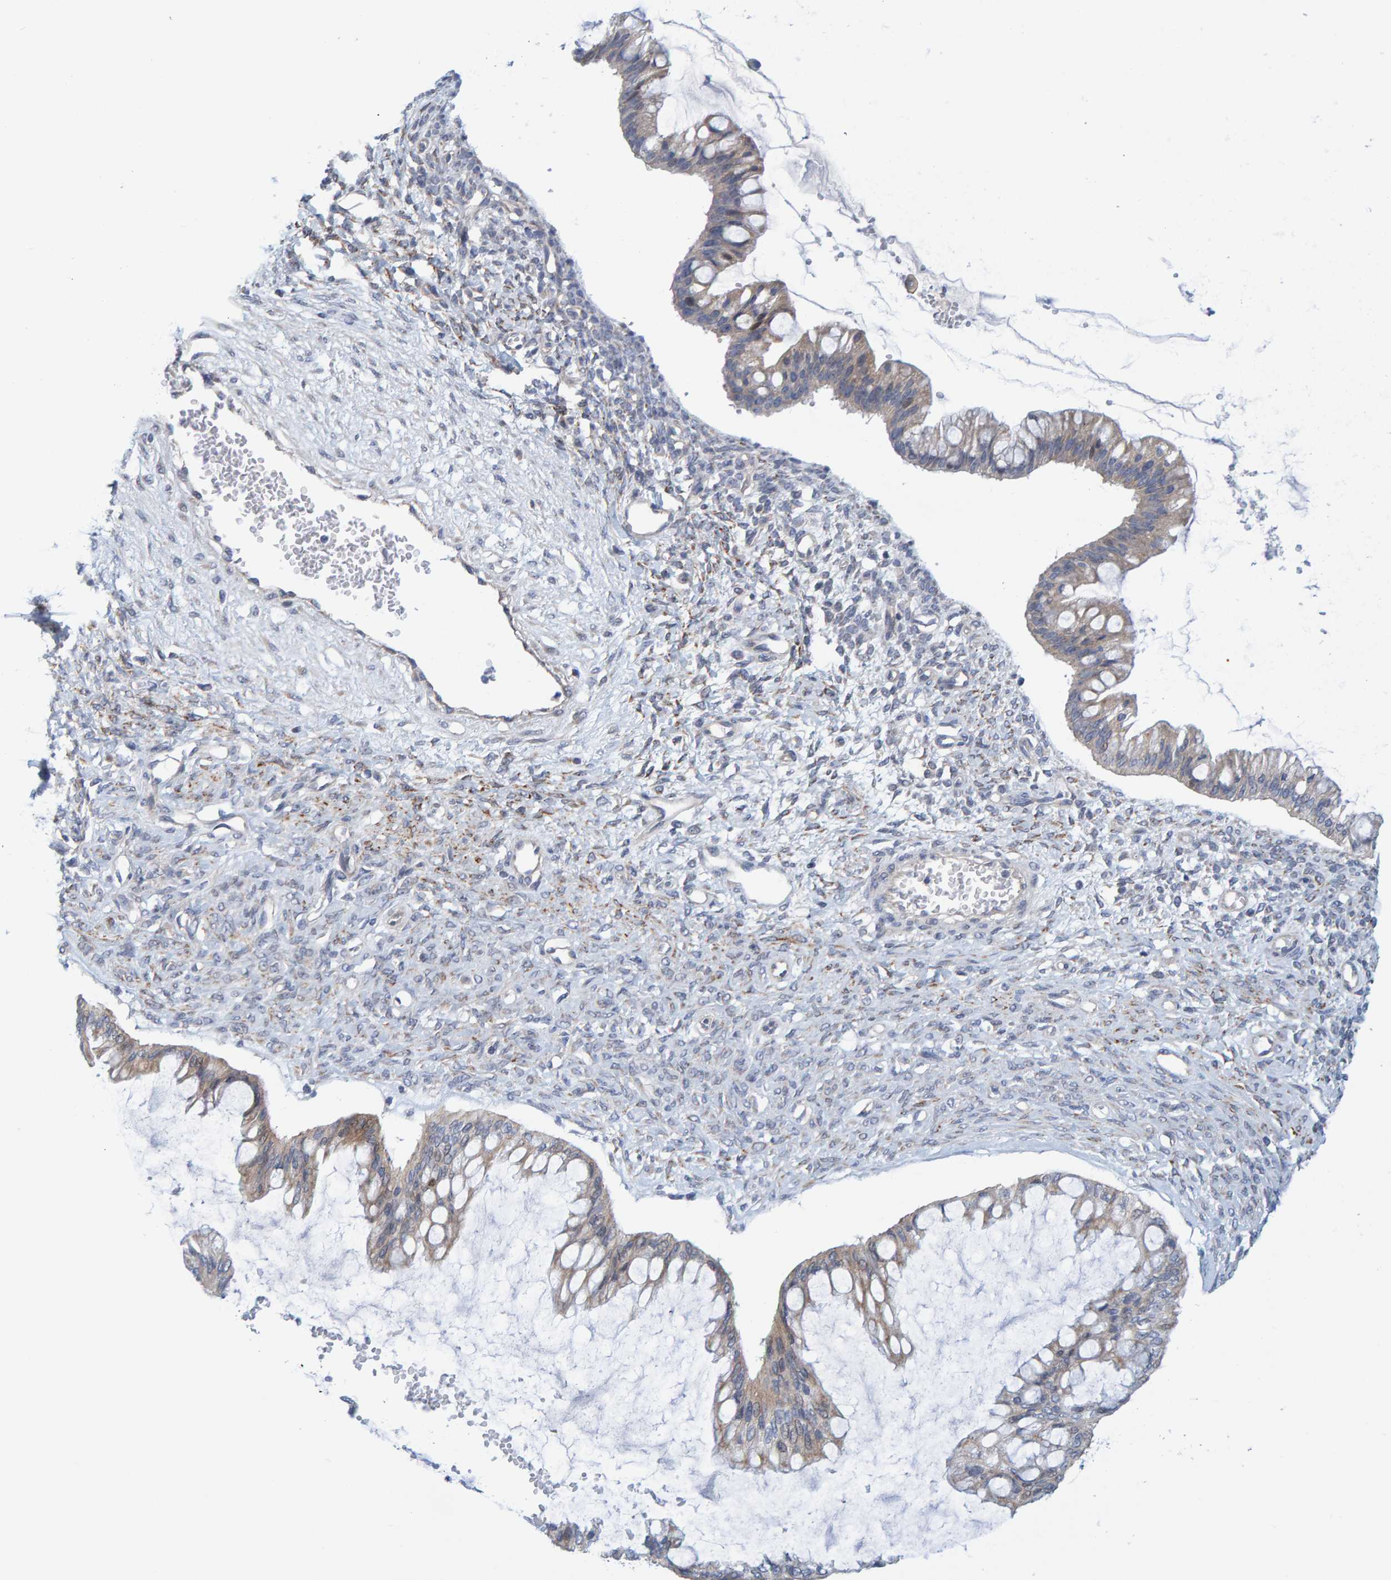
{"staining": {"intensity": "weak", "quantity": ">75%", "location": "cytoplasmic/membranous"}, "tissue": "ovarian cancer", "cell_type": "Tumor cells", "image_type": "cancer", "snomed": [{"axis": "morphology", "description": "Cystadenocarcinoma, mucinous, NOS"}, {"axis": "topography", "description": "Ovary"}], "caption": "Ovarian mucinous cystadenocarcinoma stained with a brown dye shows weak cytoplasmic/membranous positive expression in approximately >75% of tumor cells.", "gene": "ZC3H3", "patient": {"sex": "female", "age": 73}}